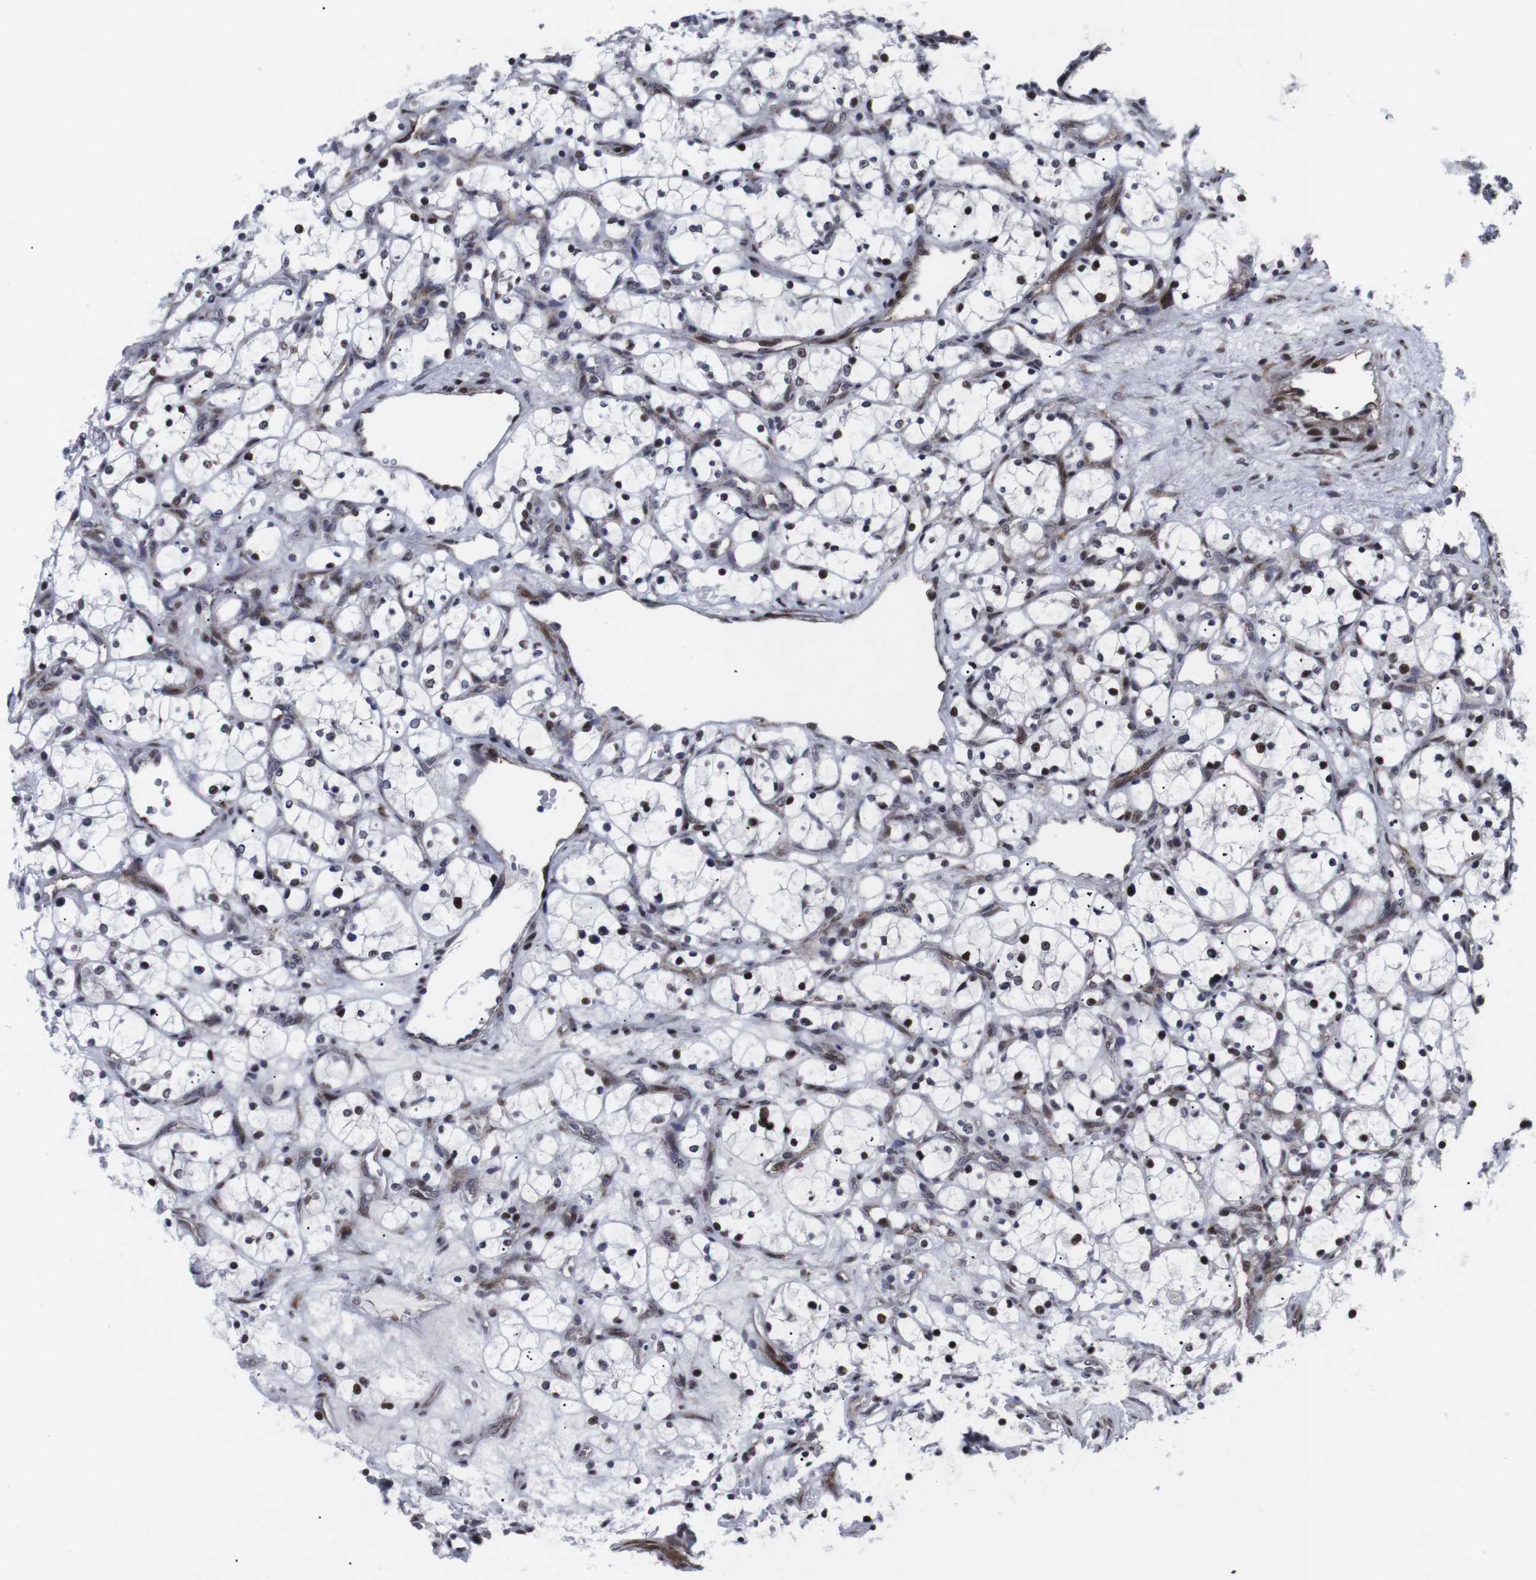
{"staining": {"intensity": "moderate", "quantity": ">75%", "location": "nuclear"}, "tissue": "renal cancer", "cell_type": "Tumor cells", "image_type": "cancer", "snomed": [{"axis": "morphology", "description": "Adenocarcinoma, NOS"}, {"axis": "topography", "description": "Kidney"}], "caption": "The histopathology image displays staining of renal cancer, revealing moderate nuclear protein positivity (brown color) within tumor cells. Nuclei are stained in blue.", "gene": "MLH1", "patient": {"sex": "female", "age": 69}}